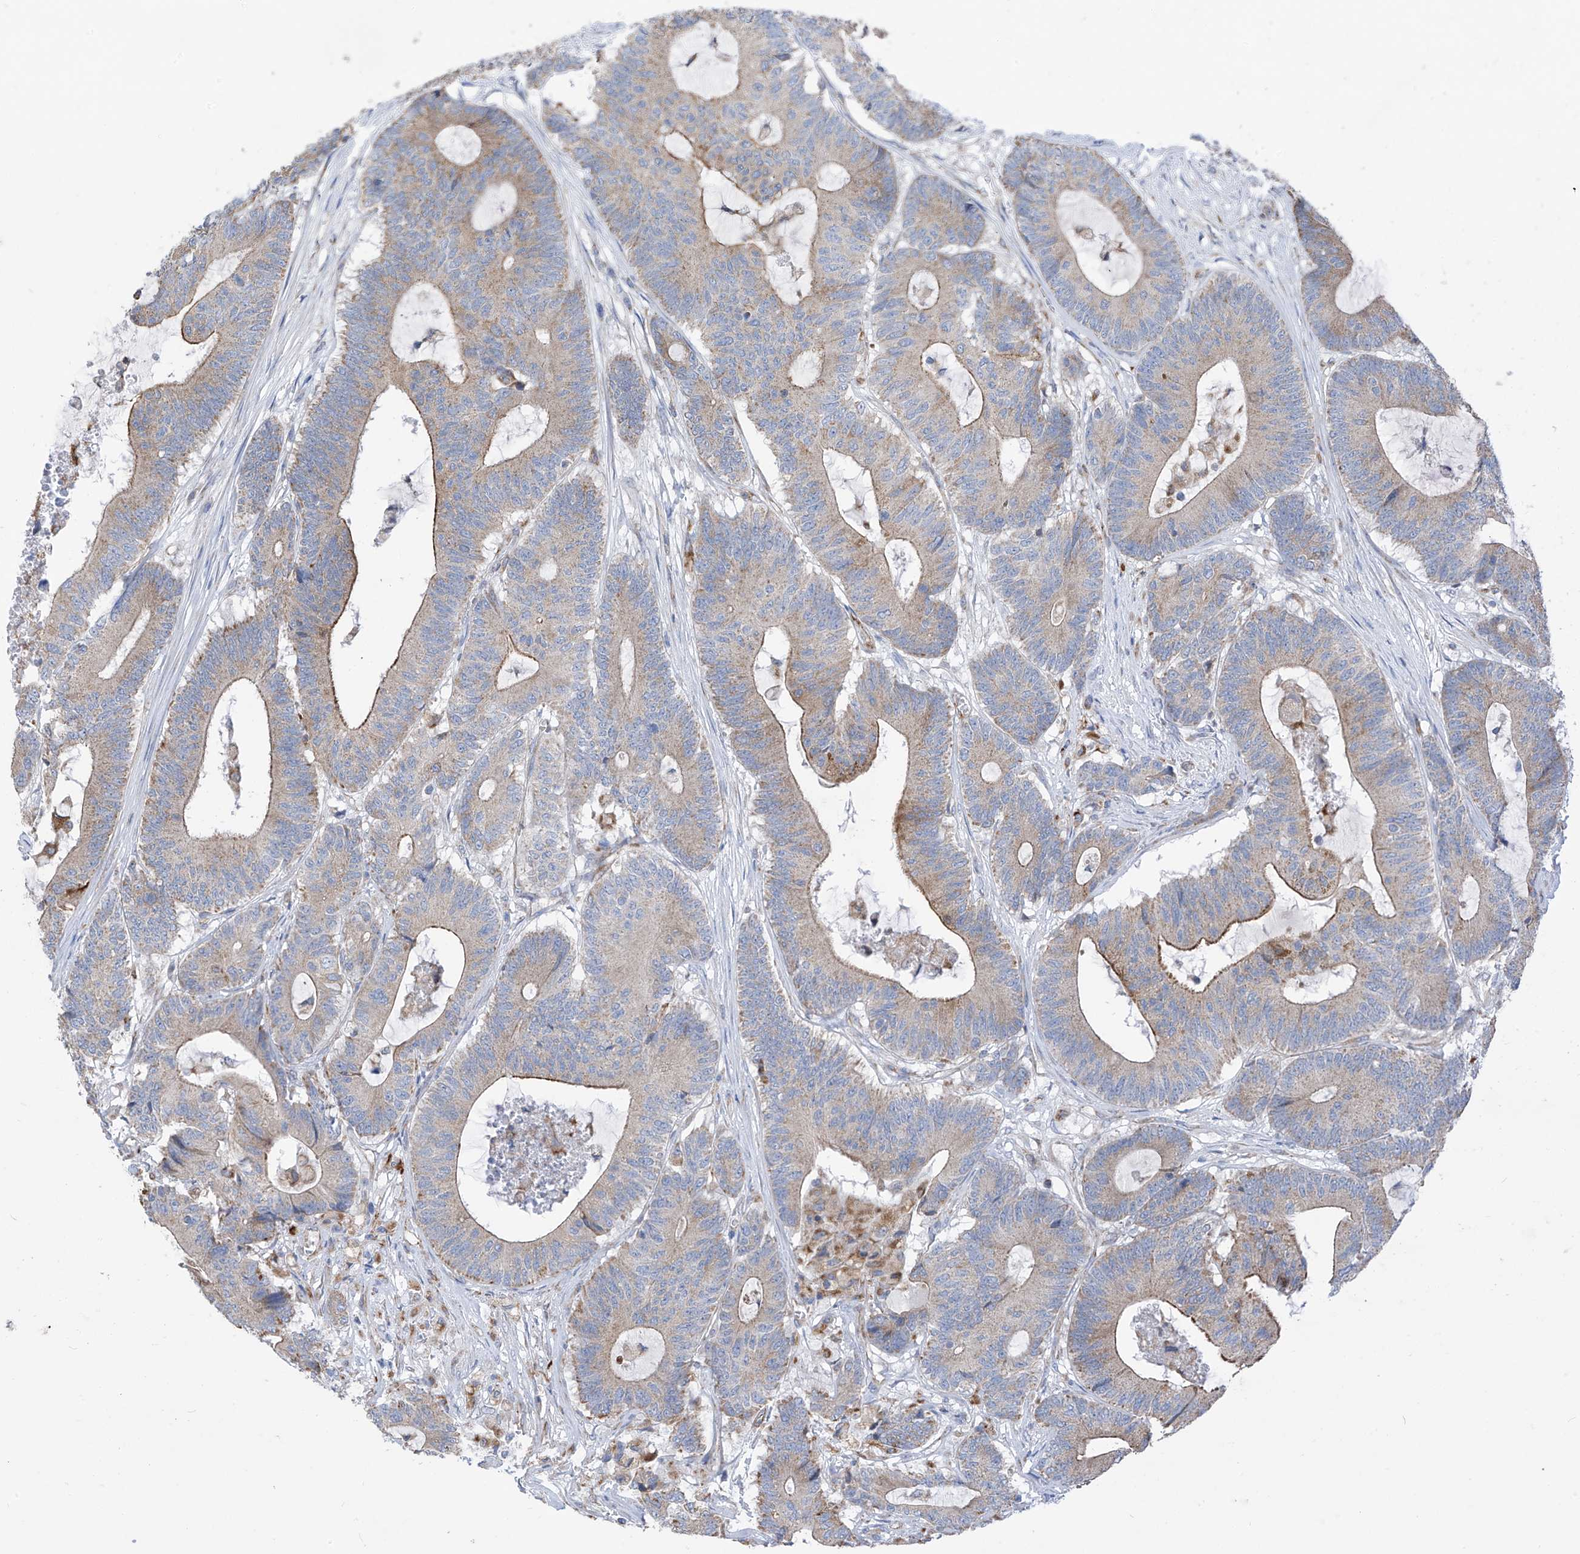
{"staining": {"intensity": "moderate", "quantity": "<25%", "location": "cytoplasmic/membranous"}, "tissue": "colorectal cancer", "cell_type": "Tumor cells", "image_type": "cancer", "snomed": [{"axis": "morphology", "description": "Adenocarcinoma, NOS"}, {"axis": "topography", "description": "Colon"}], "caption": "Immunohistochemical staining of human adenocarcinoma (colorectal) displays low levels of moderate cytoplasmic/membranous protein staining in about <25% of tumor cells. The staining was performed using DAB to visualize the protein expression in brown, while the nuclei were stained in blue with hematoxylin (Magnification: 20x).", "gene": "EIF5B", "patient": {"sex": "female", "age": 84}}